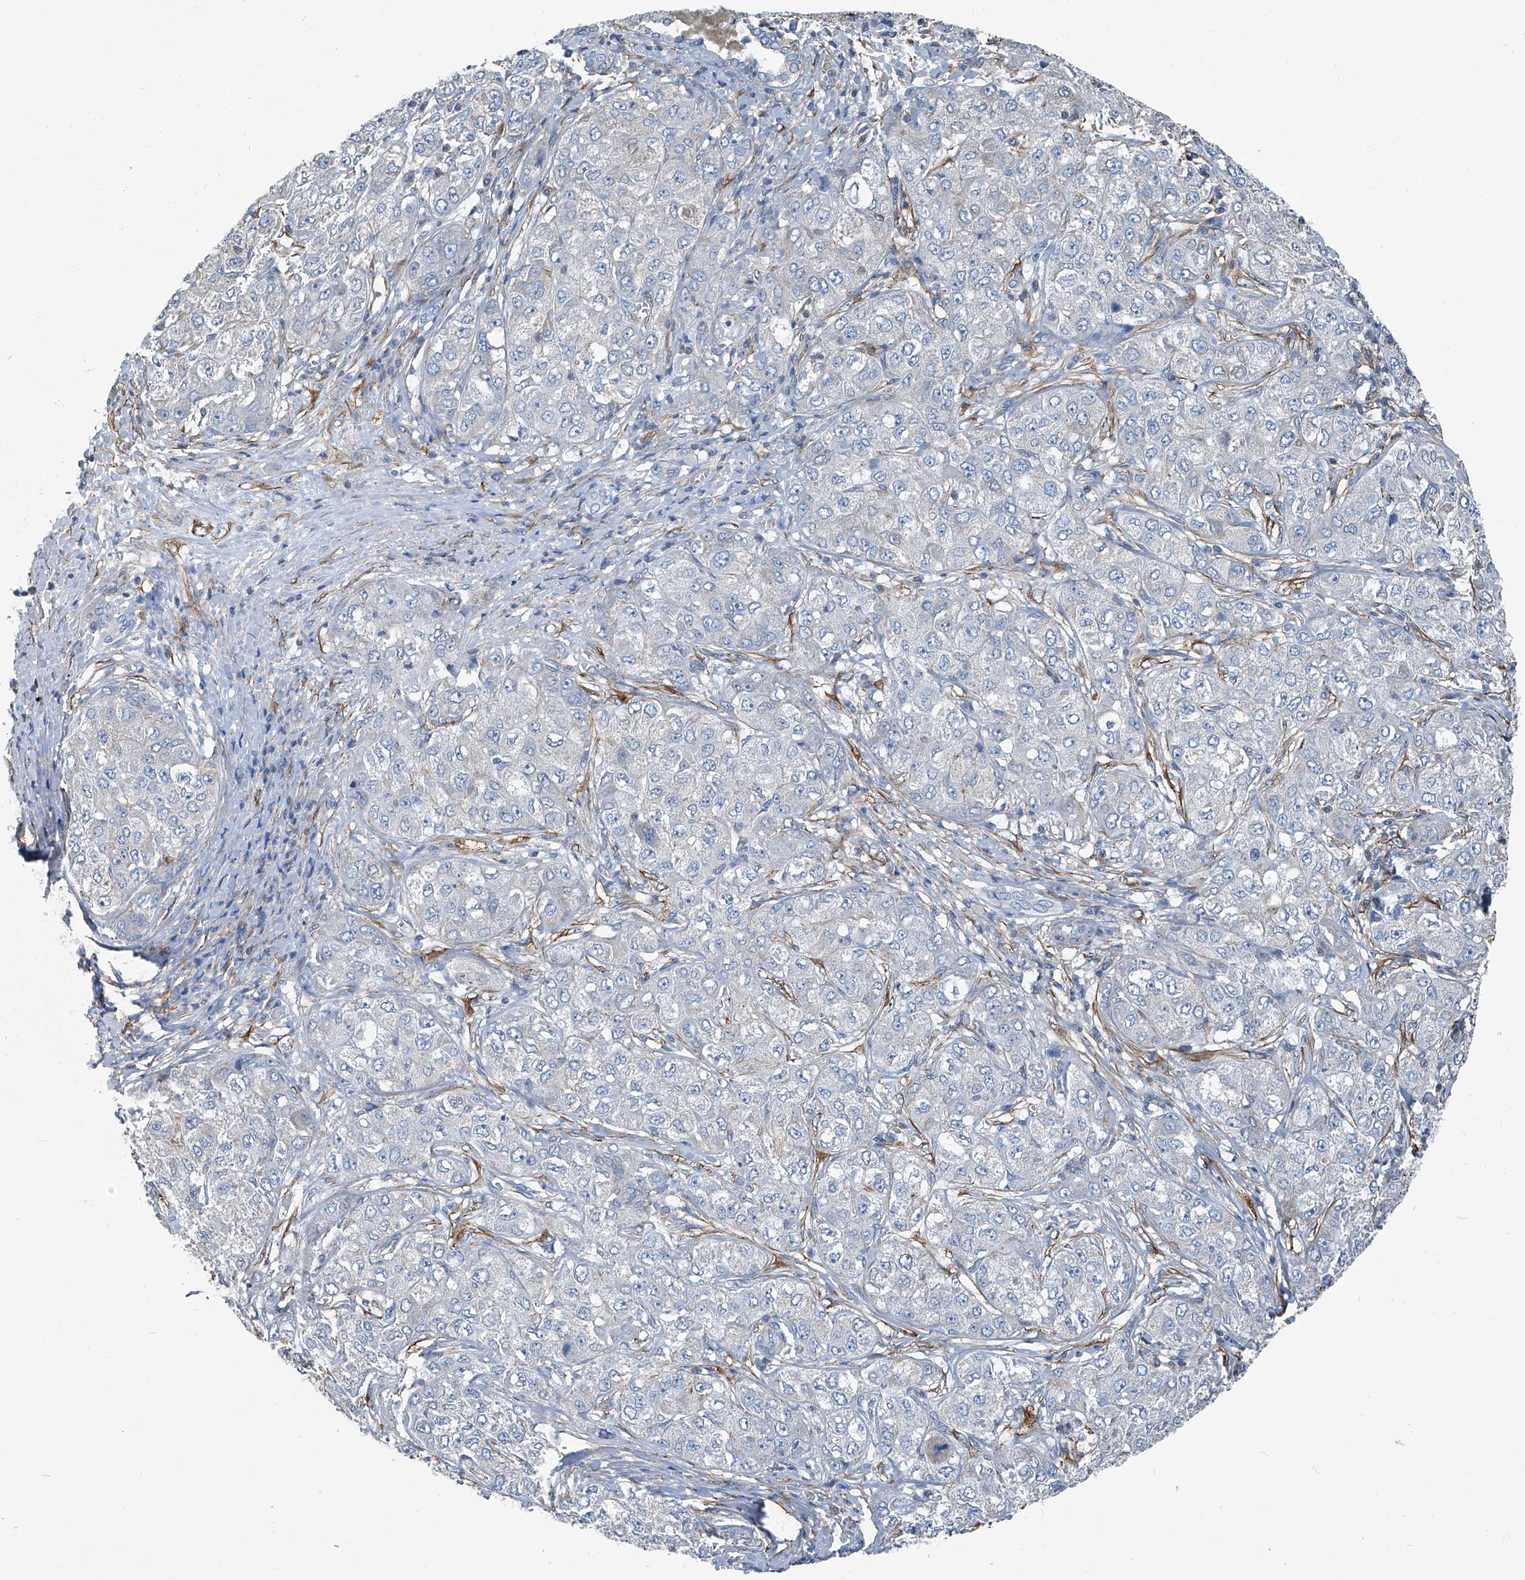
{"staining": {"intensity": "negative", "quantity": "none", "location": "none"}, "tissue": "liver cancer", "cell_type": "Tumor cells", "image_type": "cancer", "snomed": [{"axis": "morphology", "description": "Carcinoma, Hepatocellular, NOS"}, {"axis": "topography", "description": "Liver"}], "caption": "Immunohistochemical staining of liver hepatocellular carcinoma demonstrates no significant expression in tumor cells. Brightfield microscopy of immunohistochemistry (IHC) stained with DAB (brown) and hematoxylin (blue), captured at high magnification.", "gene": "SEPTIN7", "patient": {"sex": "male", "age": 80}}